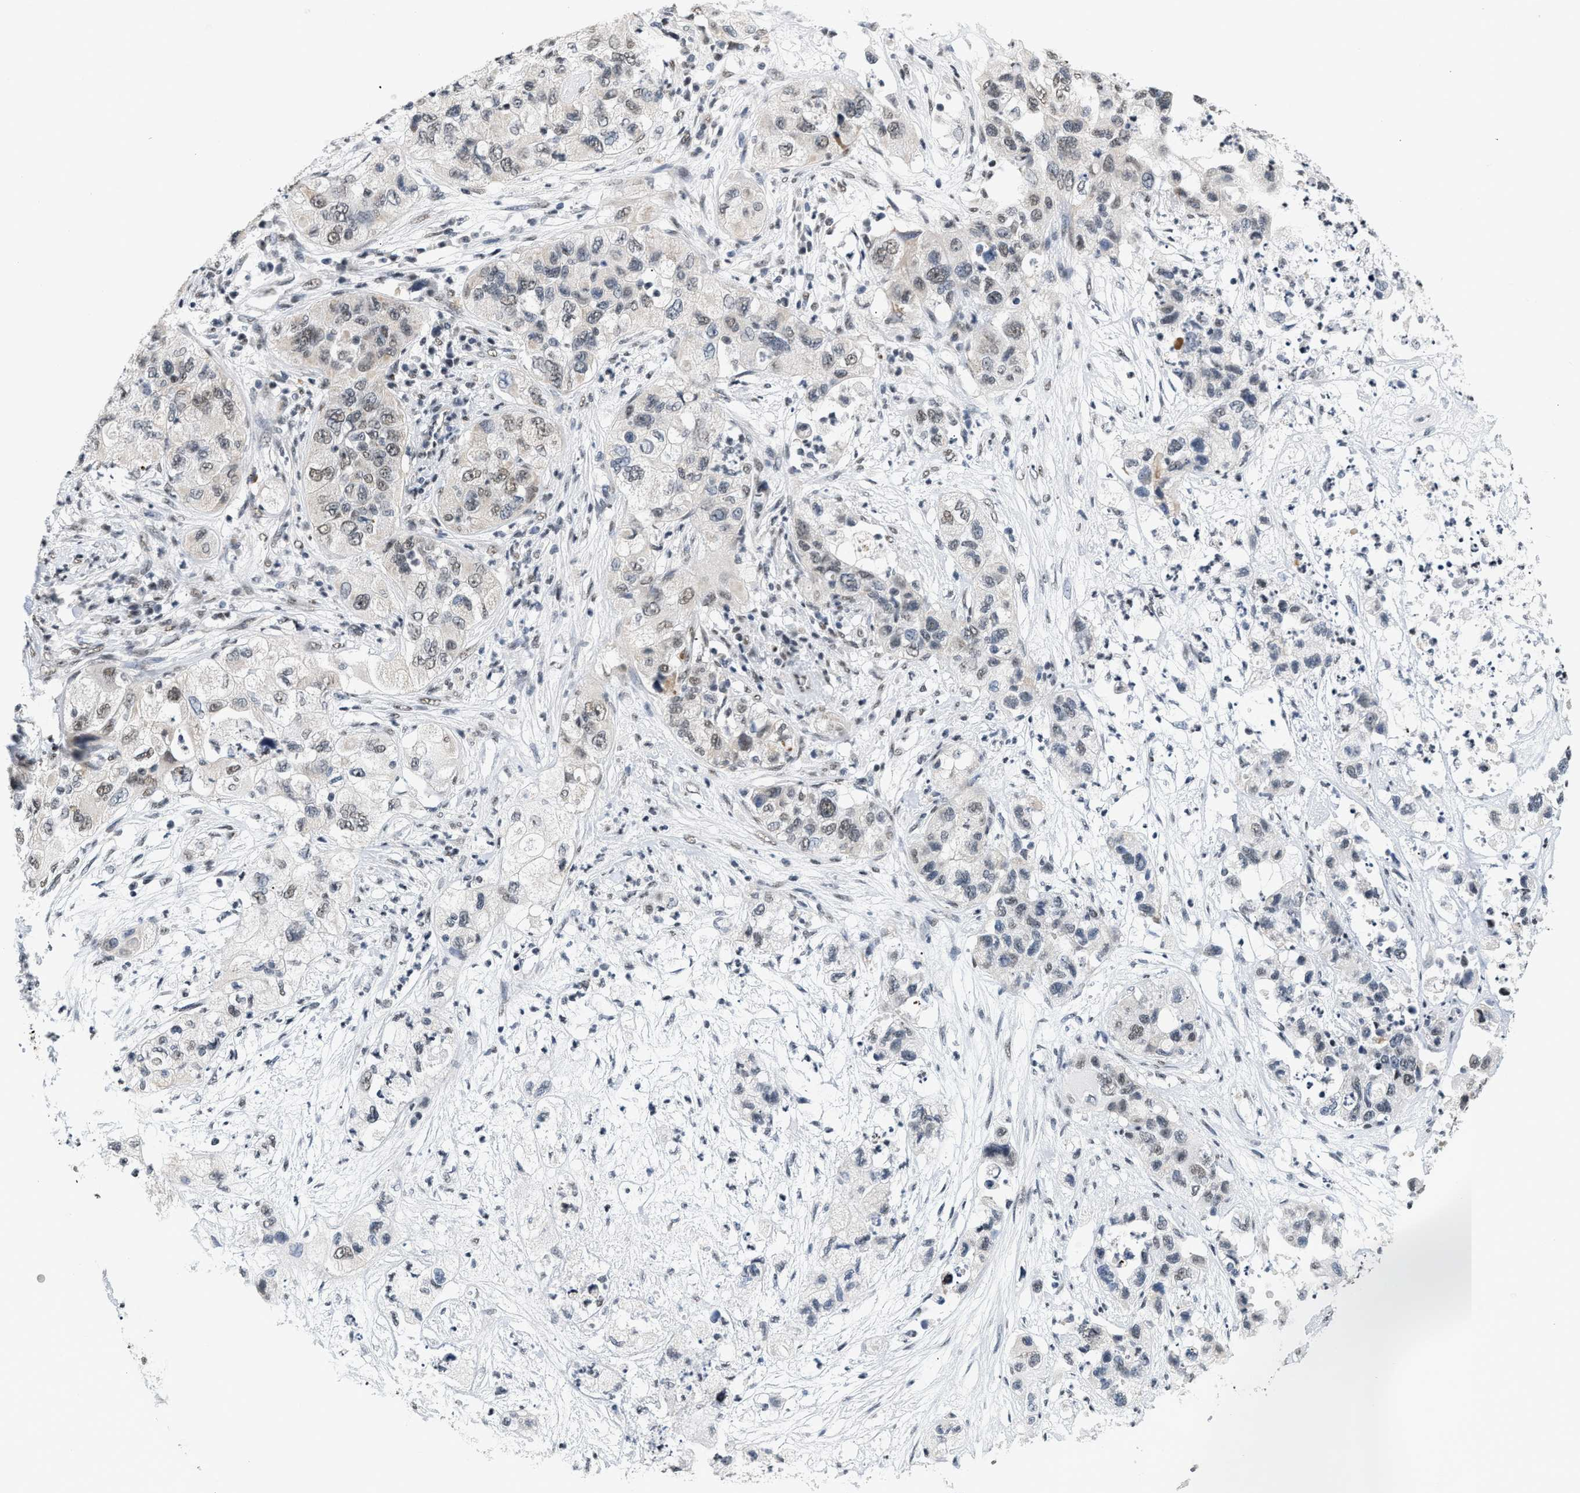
{"staining": {"intensity": "weak", "quantity": "<25%", "location": "nuclear"}, "tissue": "pancreatic cancer", "cell_type": "Tumor cells", "image_type": "cancer", "snomed": [{"axis": "morphology", "description": "Adenocarcinoma, NOS"}, {"axis": "topography", "description": "Pancreas"}], "caption": "Pancreatic adenocarcinoma was stained to show a protein in brown. There is no significant expression in tumor cells. The staining is performed using DAB (3,3'-diaminobenzidine) brown chromogen with nuclei counter-stained in using hematoxylin.", "gene": "RAF1", "patient": {"sex": "female", "age": 78}}